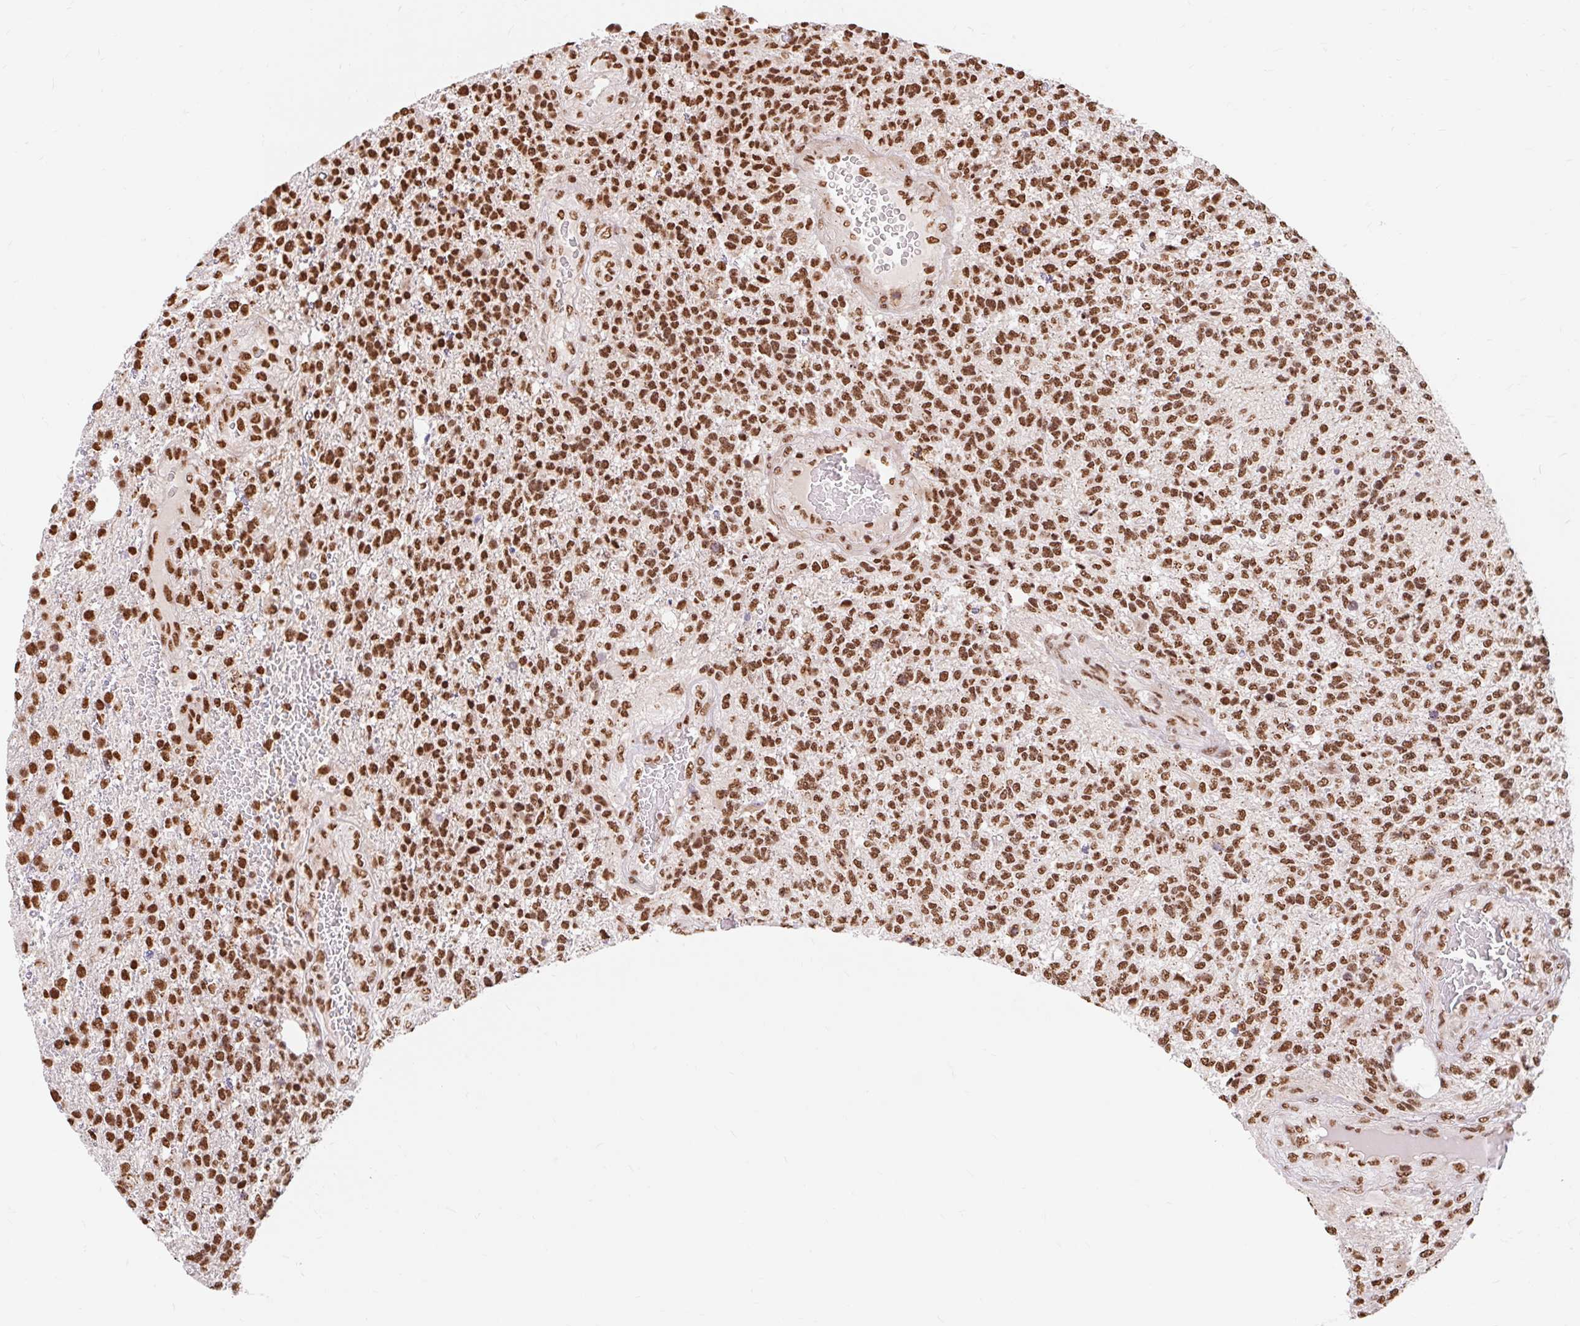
{"staining": {"intensity": "strong", "quantity": ">75%", "location": "nuclear"}, "tissue": "glioma", "cell_type": "Tumor cells", "image_type": "cancer", "snomed": [{"axis": "morphology", "description": "Glioma, malignant, High grade"}, {"axis": "topography", "description": "Brain"}], "caption": "Strong nuclear staining for a protein is seen in approximately >75% of tumor cells of glioma using immunohistochemistry.", "gene": "BICRA", "patient": {"sex": "male", "age": 56}}